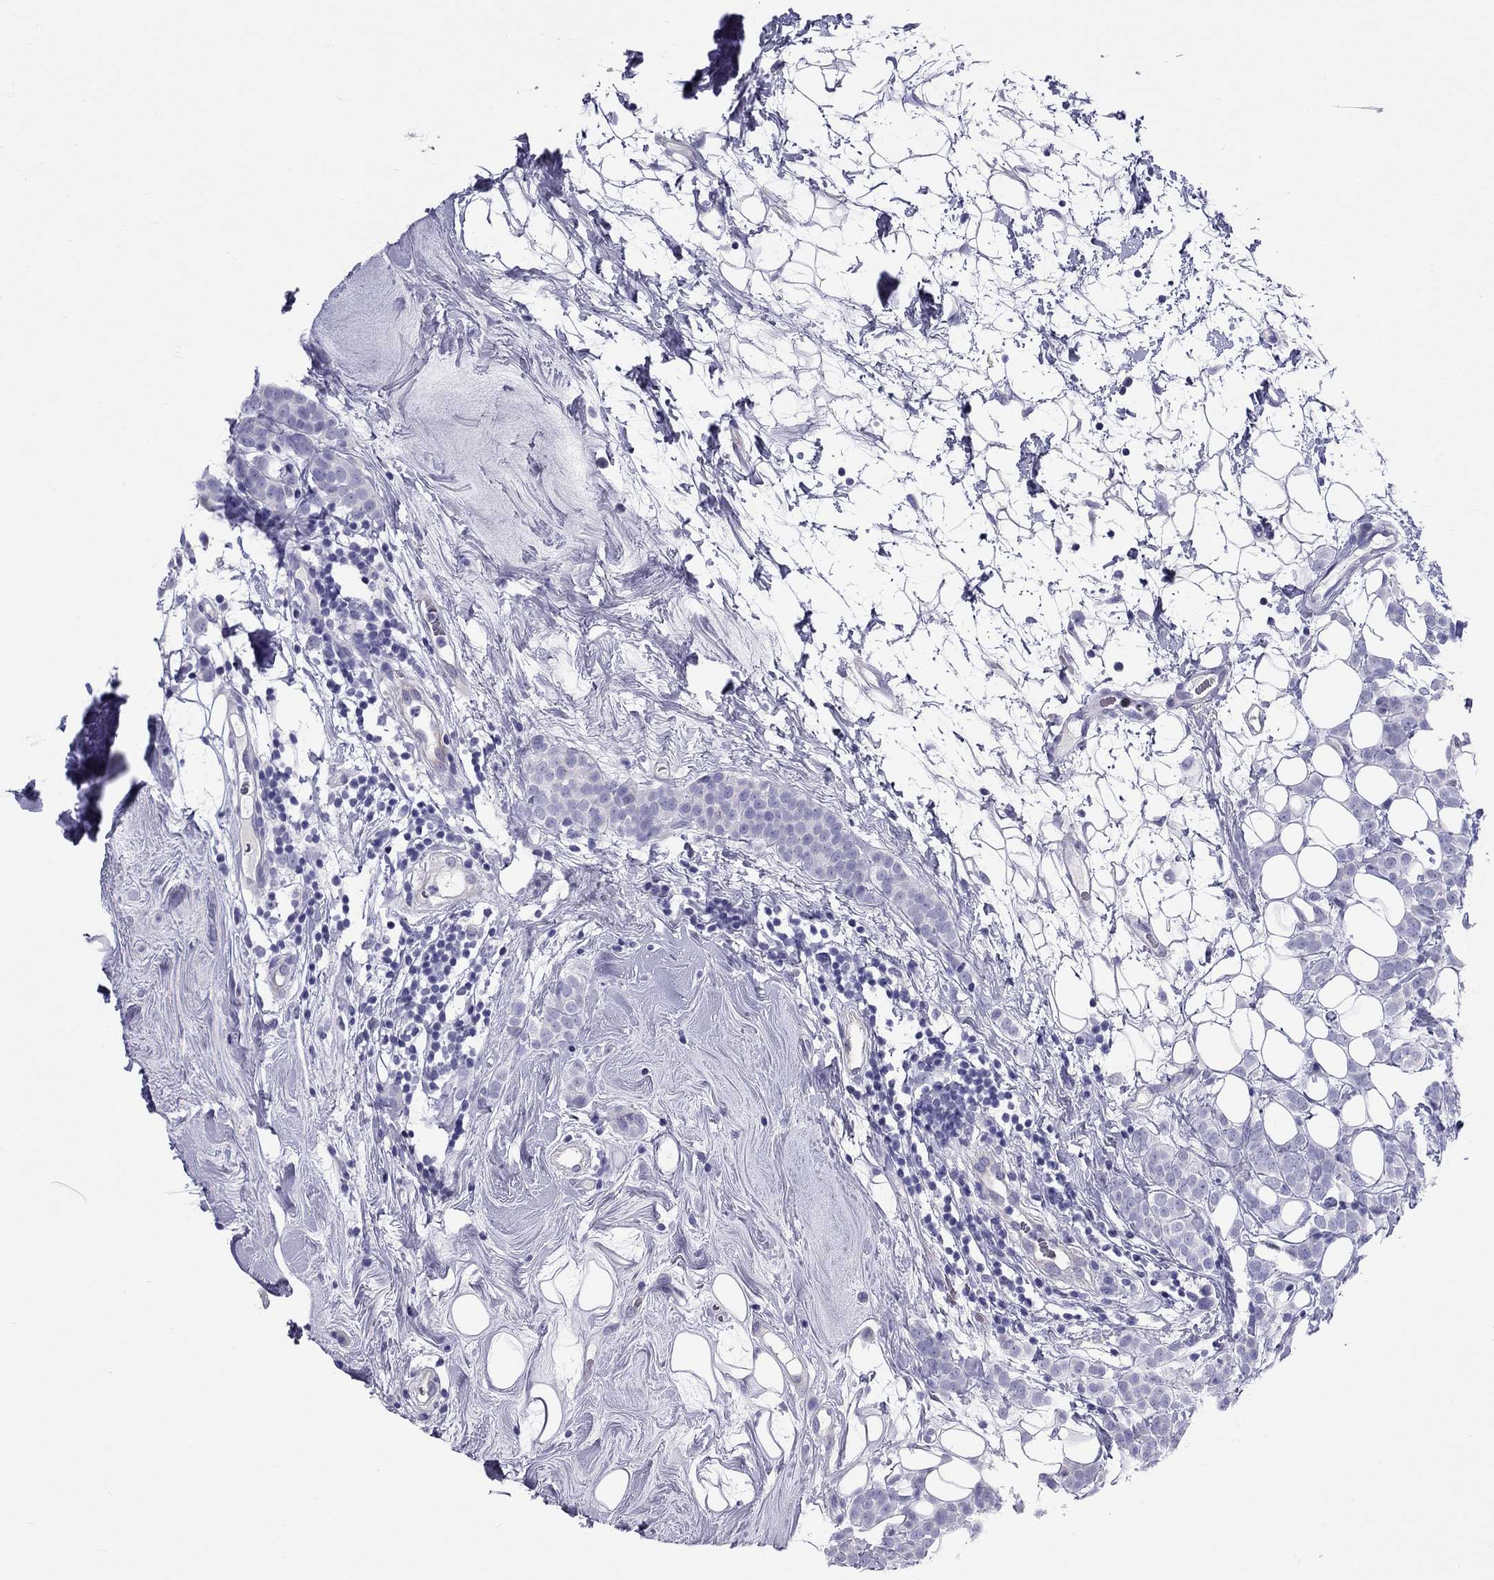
{"staining": {"intensity": "negative", "quantity": "none", "location": "none"}, "tissue": "breast cancer", "cell_type": "Tumor cells", "image_type": "cancer", "snomed": [{"axis": "morphology", "description": "Lobular carcinoma"}, {"axis": "topography", "description": "Breast"}], "caption": "Protein analysis of breast cancer (lobular carcinoma) reveals no significant staining in tumor cells.", "gene": "FSCN3", "patient": {"sex": "female", "age": 49}}